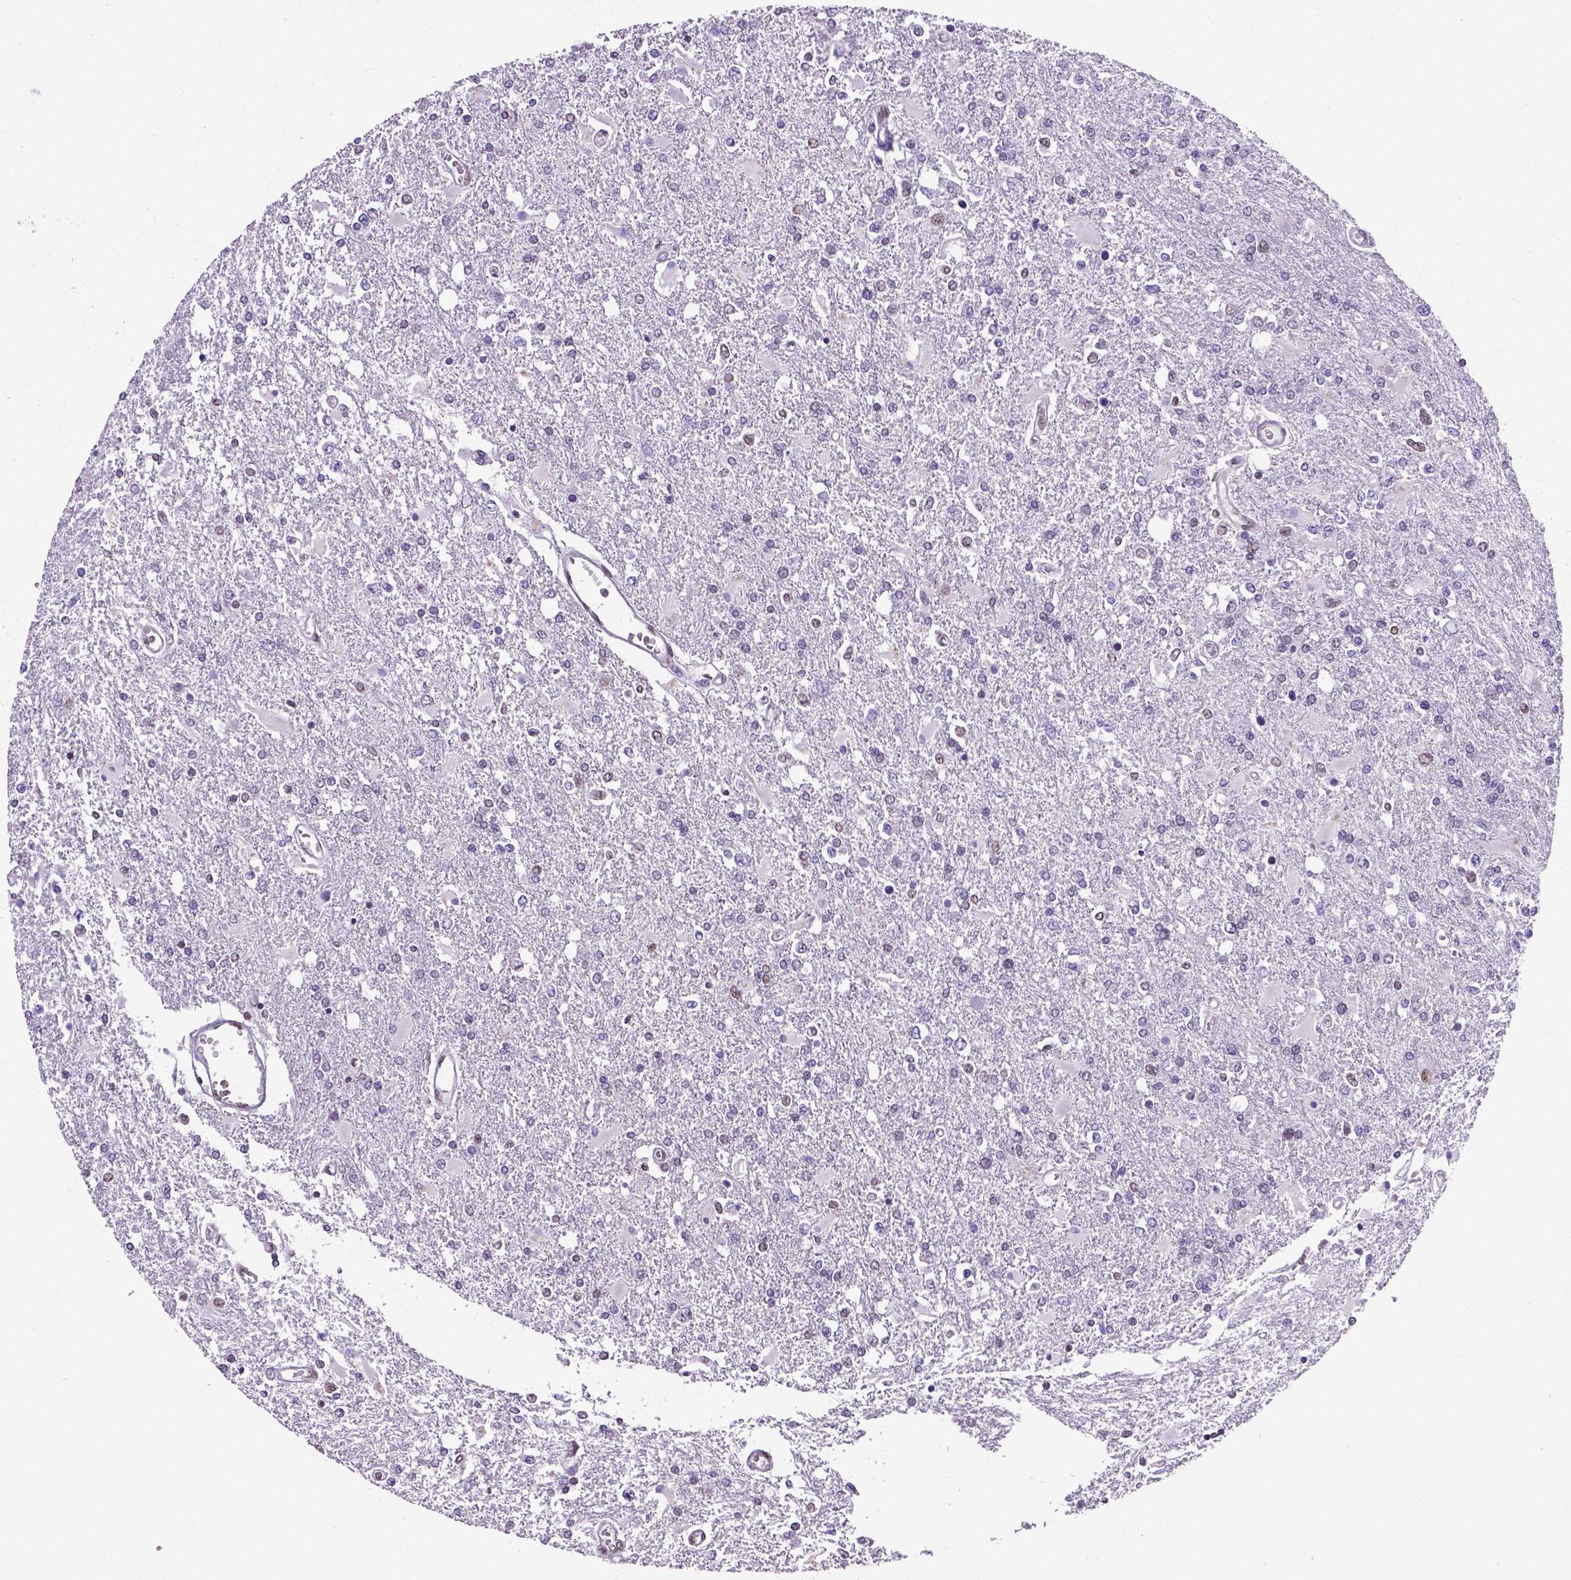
{"staining": {"intensity": "negative", "quantity": "none", "location": "none"}, "tissue": "glioma", "cell_type": "Tumor cells", "image_type": "cancer", "snomed": [{"axis": "morphology", "description": "Glioma, malignant, High grade"}, {"axis": "topography", "description": "Cerebral cortex"}], "caption": "An immunohistochemistry image of glioma is shown. There is no staining in tumor cells of glioma. The staining was performed using DAB to visualize the protein expression in brown, while the nuclei were stained in blue with hematoxylin (Magnification: 20x).", "gene": "REST", "patient": {"sex": "male", "age": 79}}